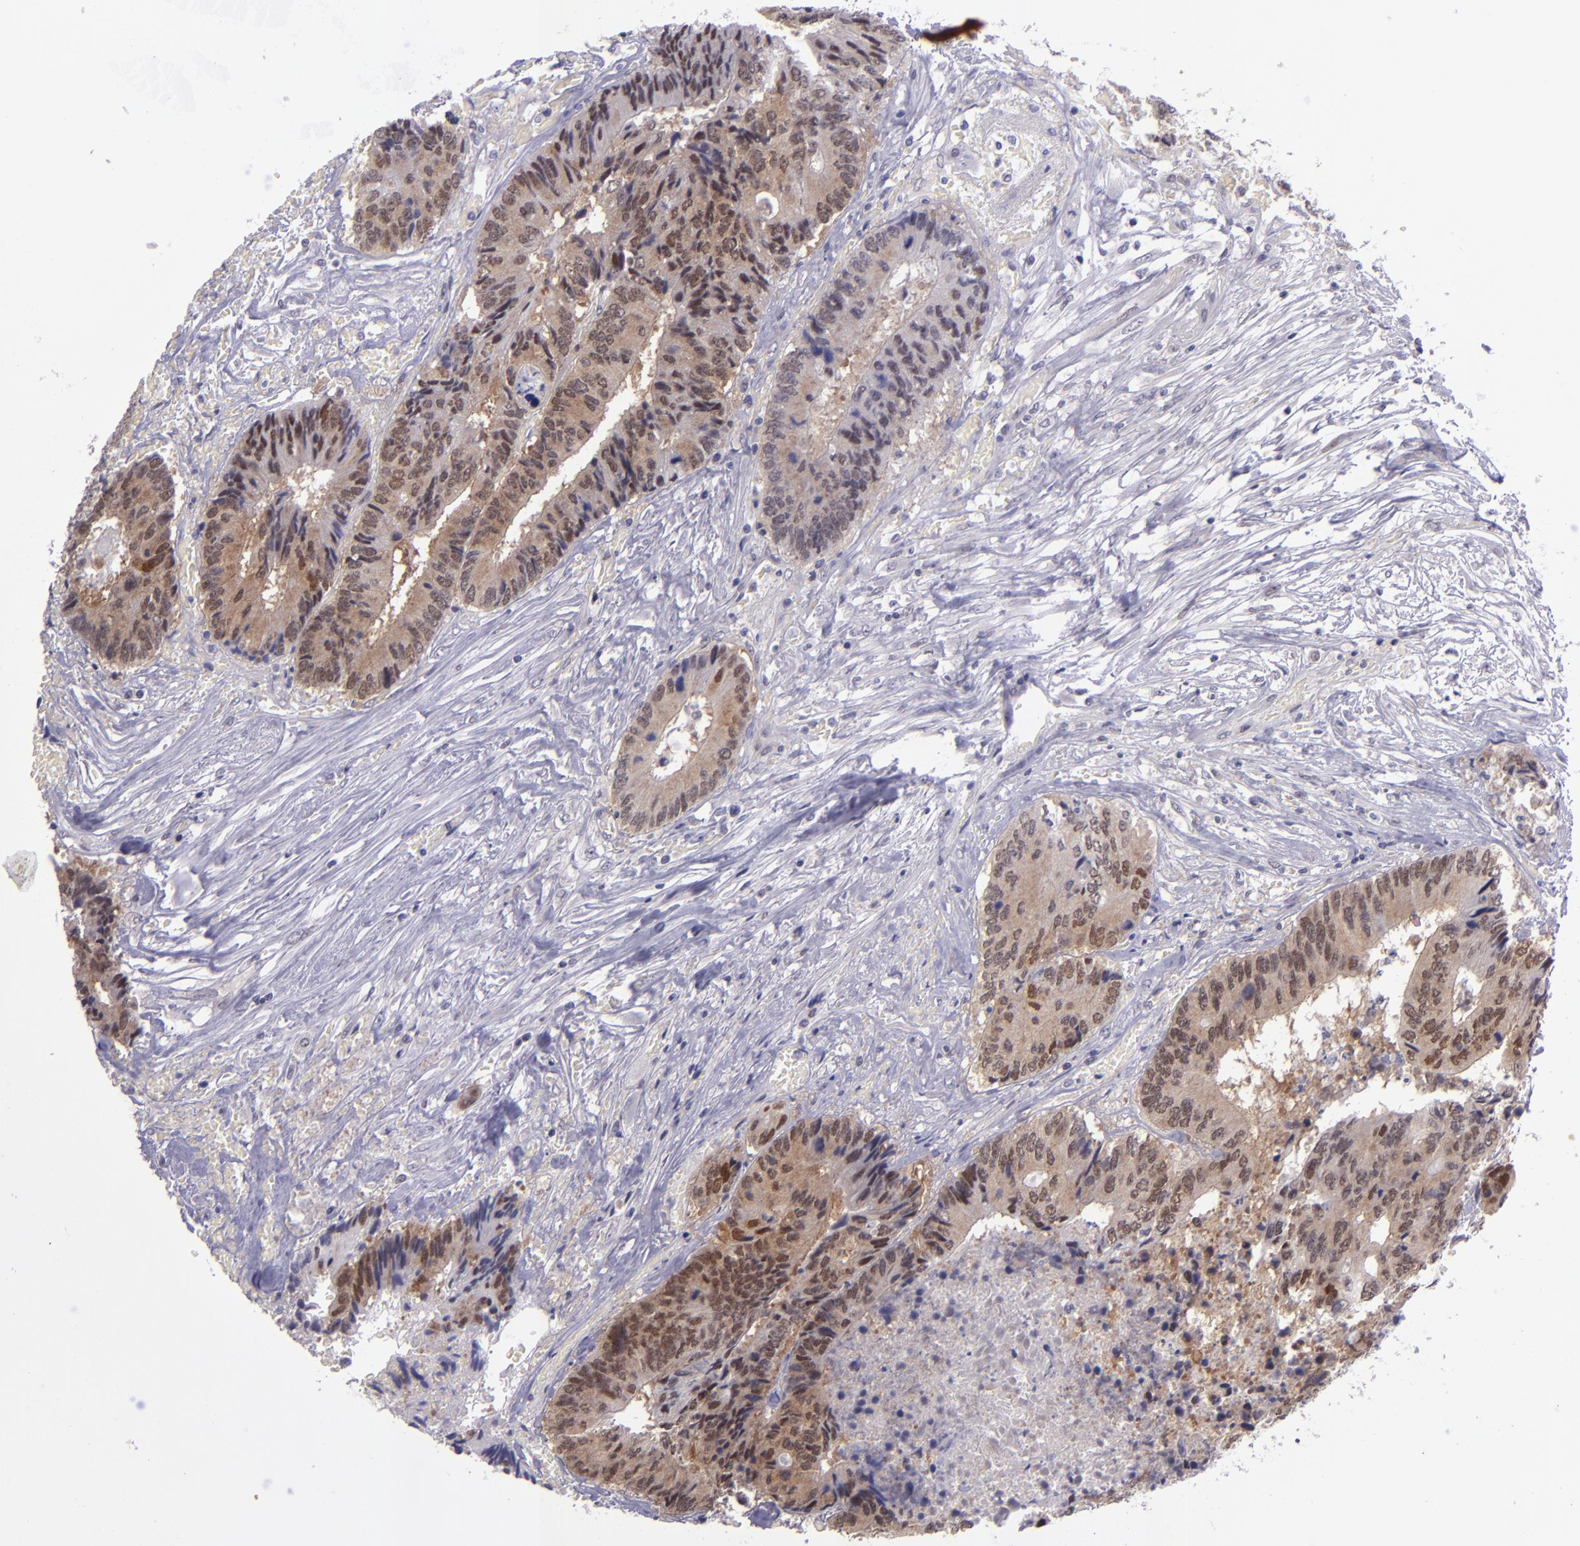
{"staining": {"intensity": "moderate", "quantity": ">75%", "location": "cytoplasmic/membranous,nuclear"}, "tissue": "colorectal cancer", "cell_type": "Tumor cells", "image_type": "cancer", "snomed": [{"axis": "morphology", "description": "Adenocarcinoma, NOS"}, {"axis": "topography", "description": "Rectum"}], "caption": "Protein positivity by IHC shows moderate cytoplasmic/membranous and nuclear positivity in approximately >75% of tumor cells in adenocarcinoma (colorectal).", "gene": "BAG1", "patient": {"sex": "male", "age": 55}}